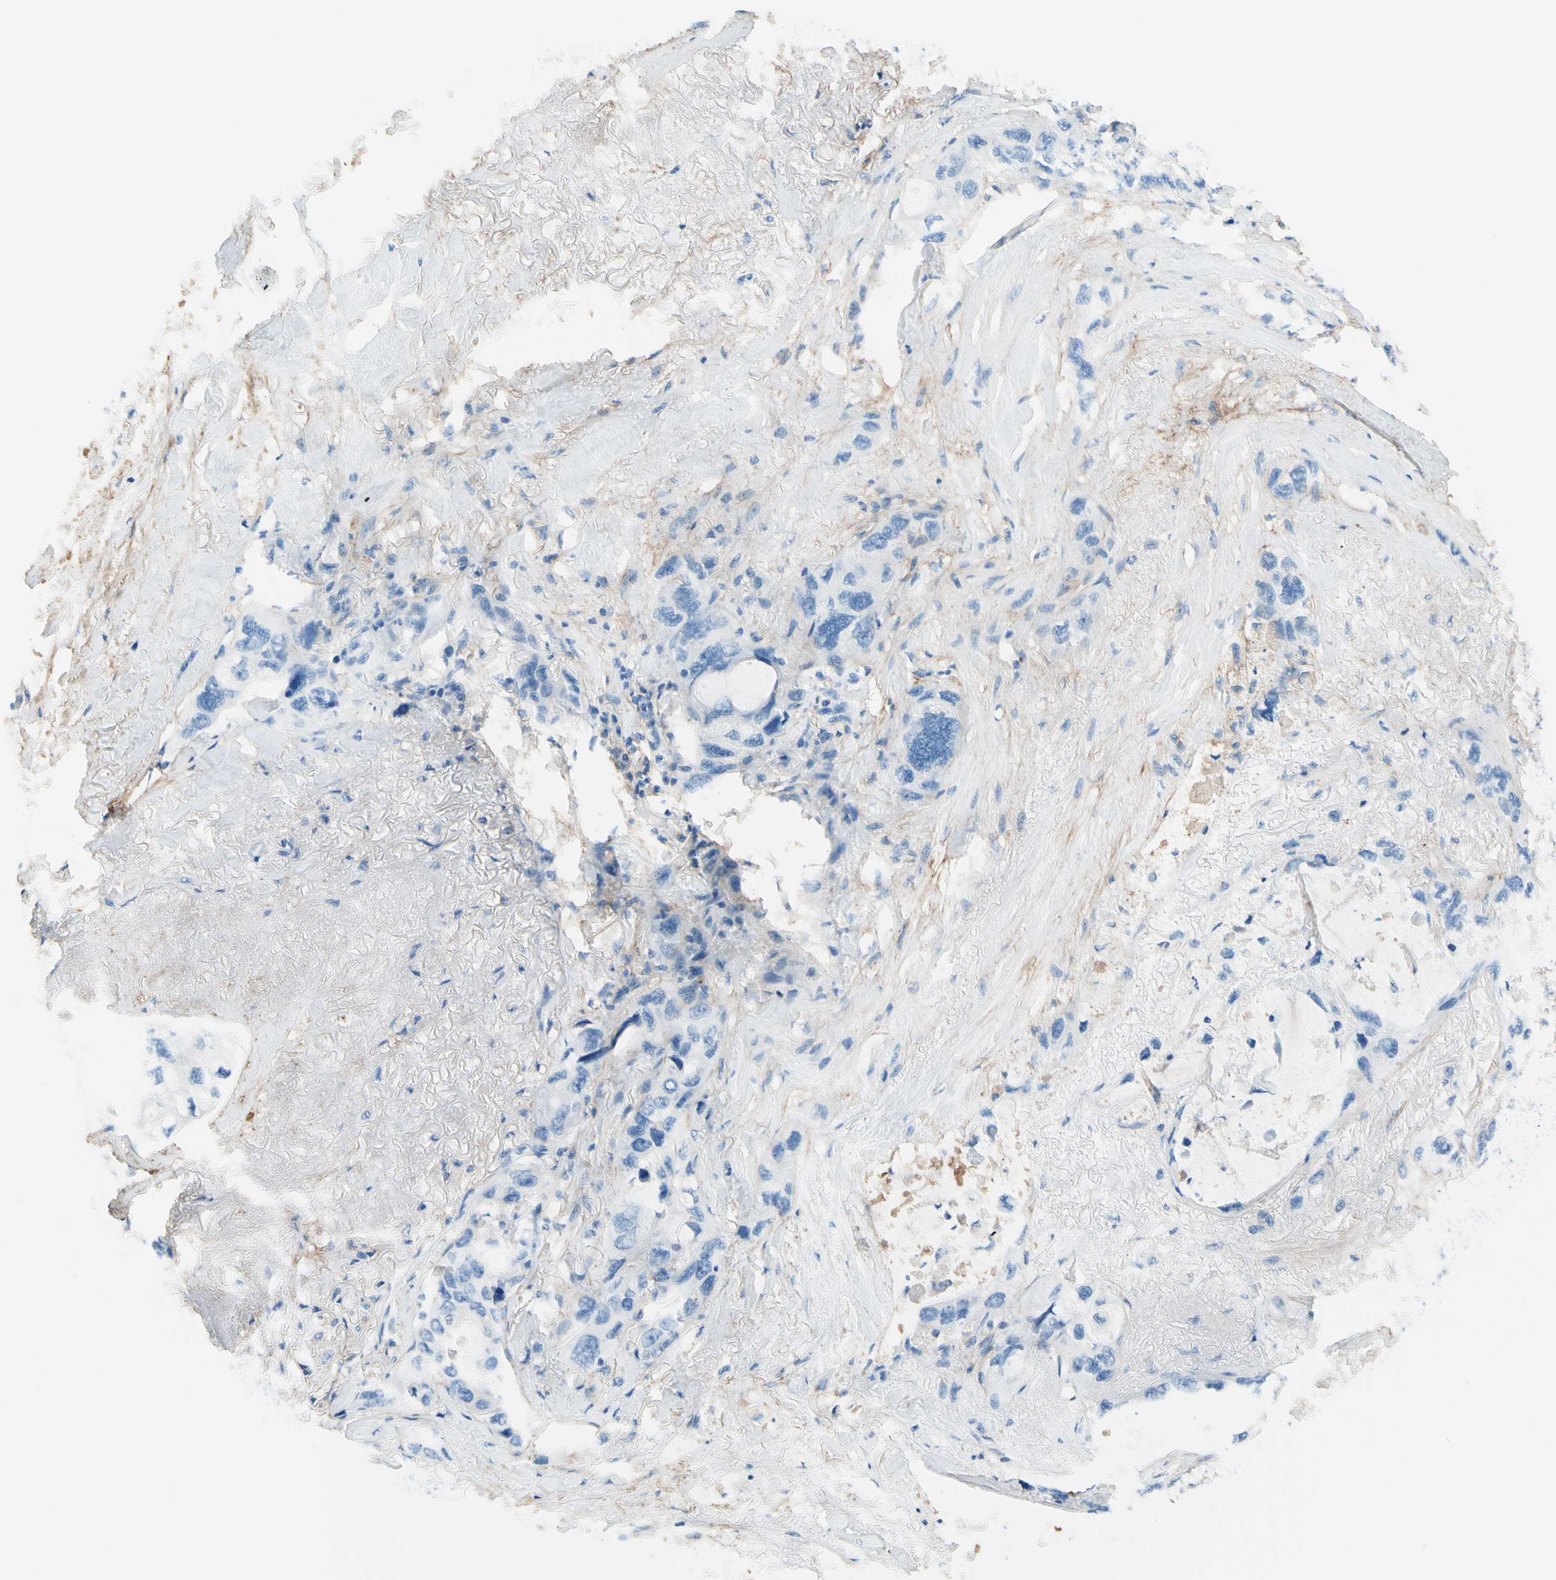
{"staining": {"intensity": "negative", "quantity": "none", "location": "none"}, "tissue": "lung cancer", "cell_type": "Tumor cells", "image_type": "cancer", "snomed": [{"axis": "morphology", "description": "Squamous cell carcinoma, NOS"}, {"axis": "topography", "description": "Lung"}], "caption": "This is an immunohistochemistry (IHC) photomicrograph of squamous cell carcinoma (lung). There is no expression in tumor cells.", "gene": "MFAP5", "patient": {"sex": "female", "age": 73}}